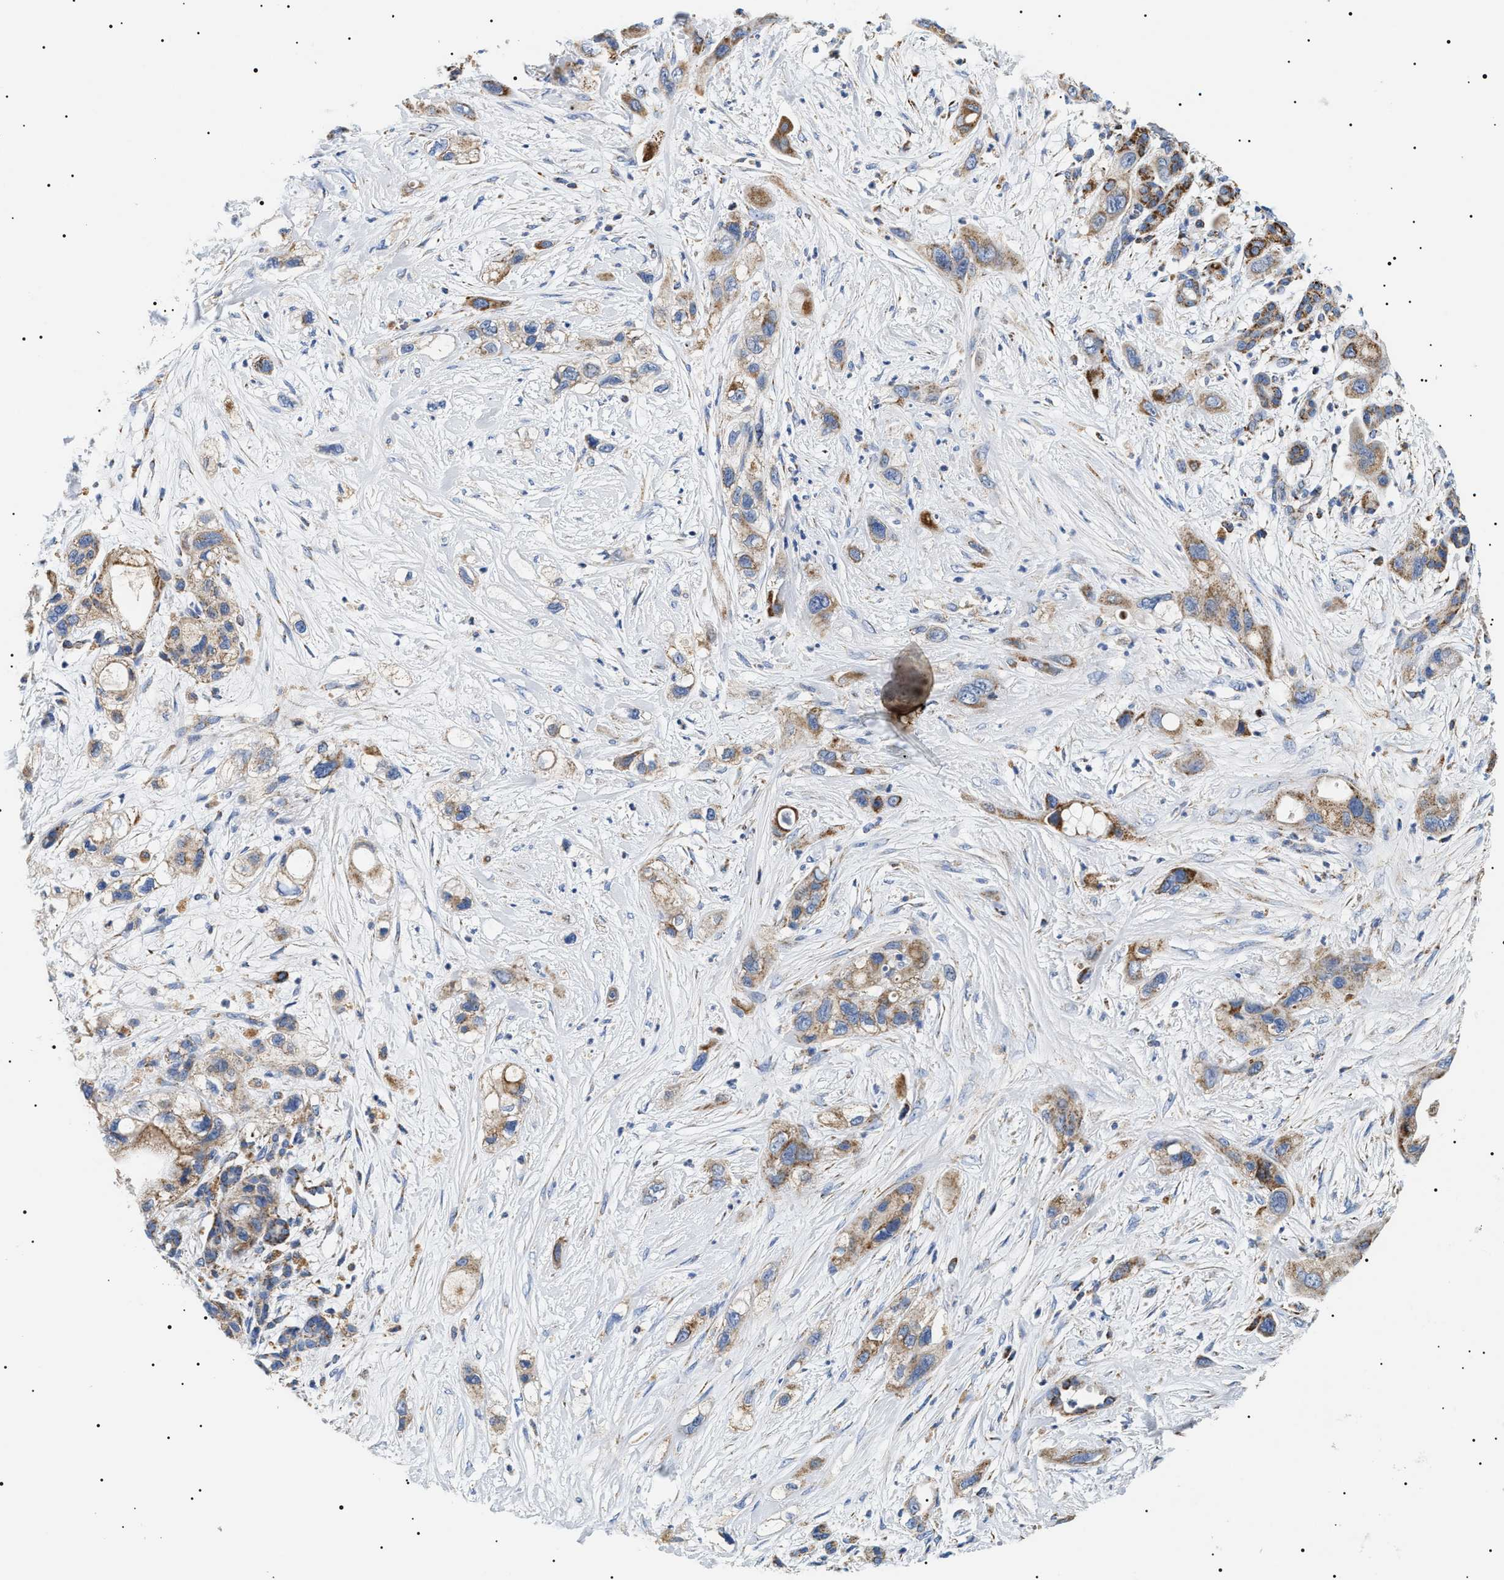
{"staining": {"intensity": "strong", "quantity": "25%-75%", "location": "cytoplasmic/membranous"}, "tissue": "pancreatic cancer", "cell_type": "Tumor cells", "image_type": "cancer", "snomed": [{"axis": "morphology", "description": "Adenocarcinoma, NOS"}, {"axis": "topography", "description": "Pancreas"}], "caption": "Protein staining of pancreatic cancer (adenocarcinoma) tissue exhibits strong cytoplasmic/membranous expression in about 25%-75% of tumor cells.", "gene": "OXSM", "patient": {"sex": "male", "age": 59}}